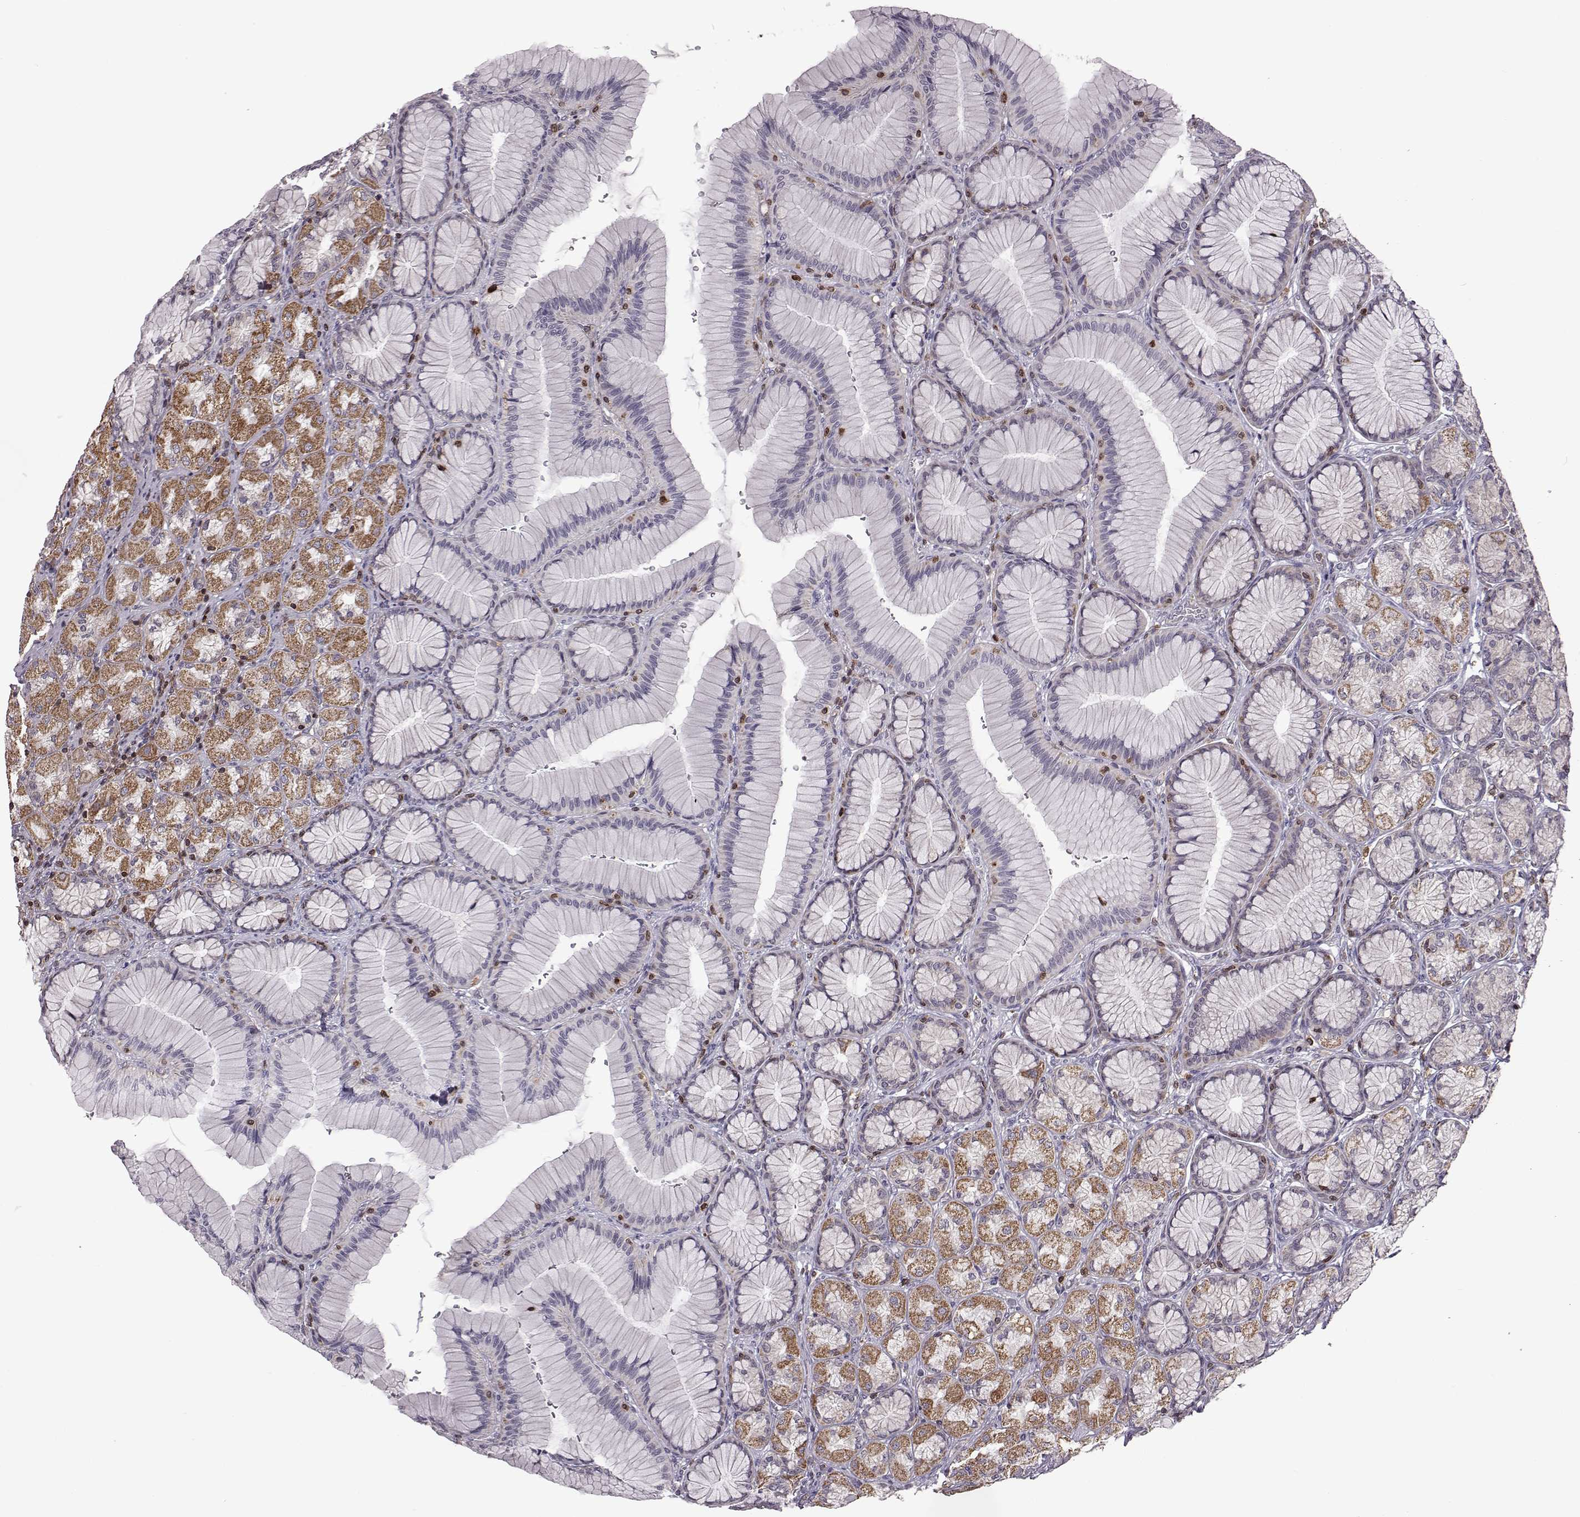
{"staining": {"intensity": "moderate", "quantity": "25%-75%", "location": "cytoplasmic/membranous"}, "tissue": "stomach", "cell_type": "Glandular cells", "image_type": "normal", "snomed": [{"axis": "morphology", "description": "Normal tissue, NOS"}, {"axis": "morphology", "description": "Adenocarcinoma, NOS"}, {"axis": "morphology", "description": "Adenocarcinoma, High grade"}, {"axis": "topography", "description": "Stomach, upper"}, {"axis": "topography", "description": "Stomach"}], "caption": "Brown immunohistochemical staining in unremarkable human stomach demonstrates moderate cytoplasmic/membranous staining in approximately 25%-75% of glandular cells.", "gene": "DOK2", "patient": {"sex": "female", "age": 65}}